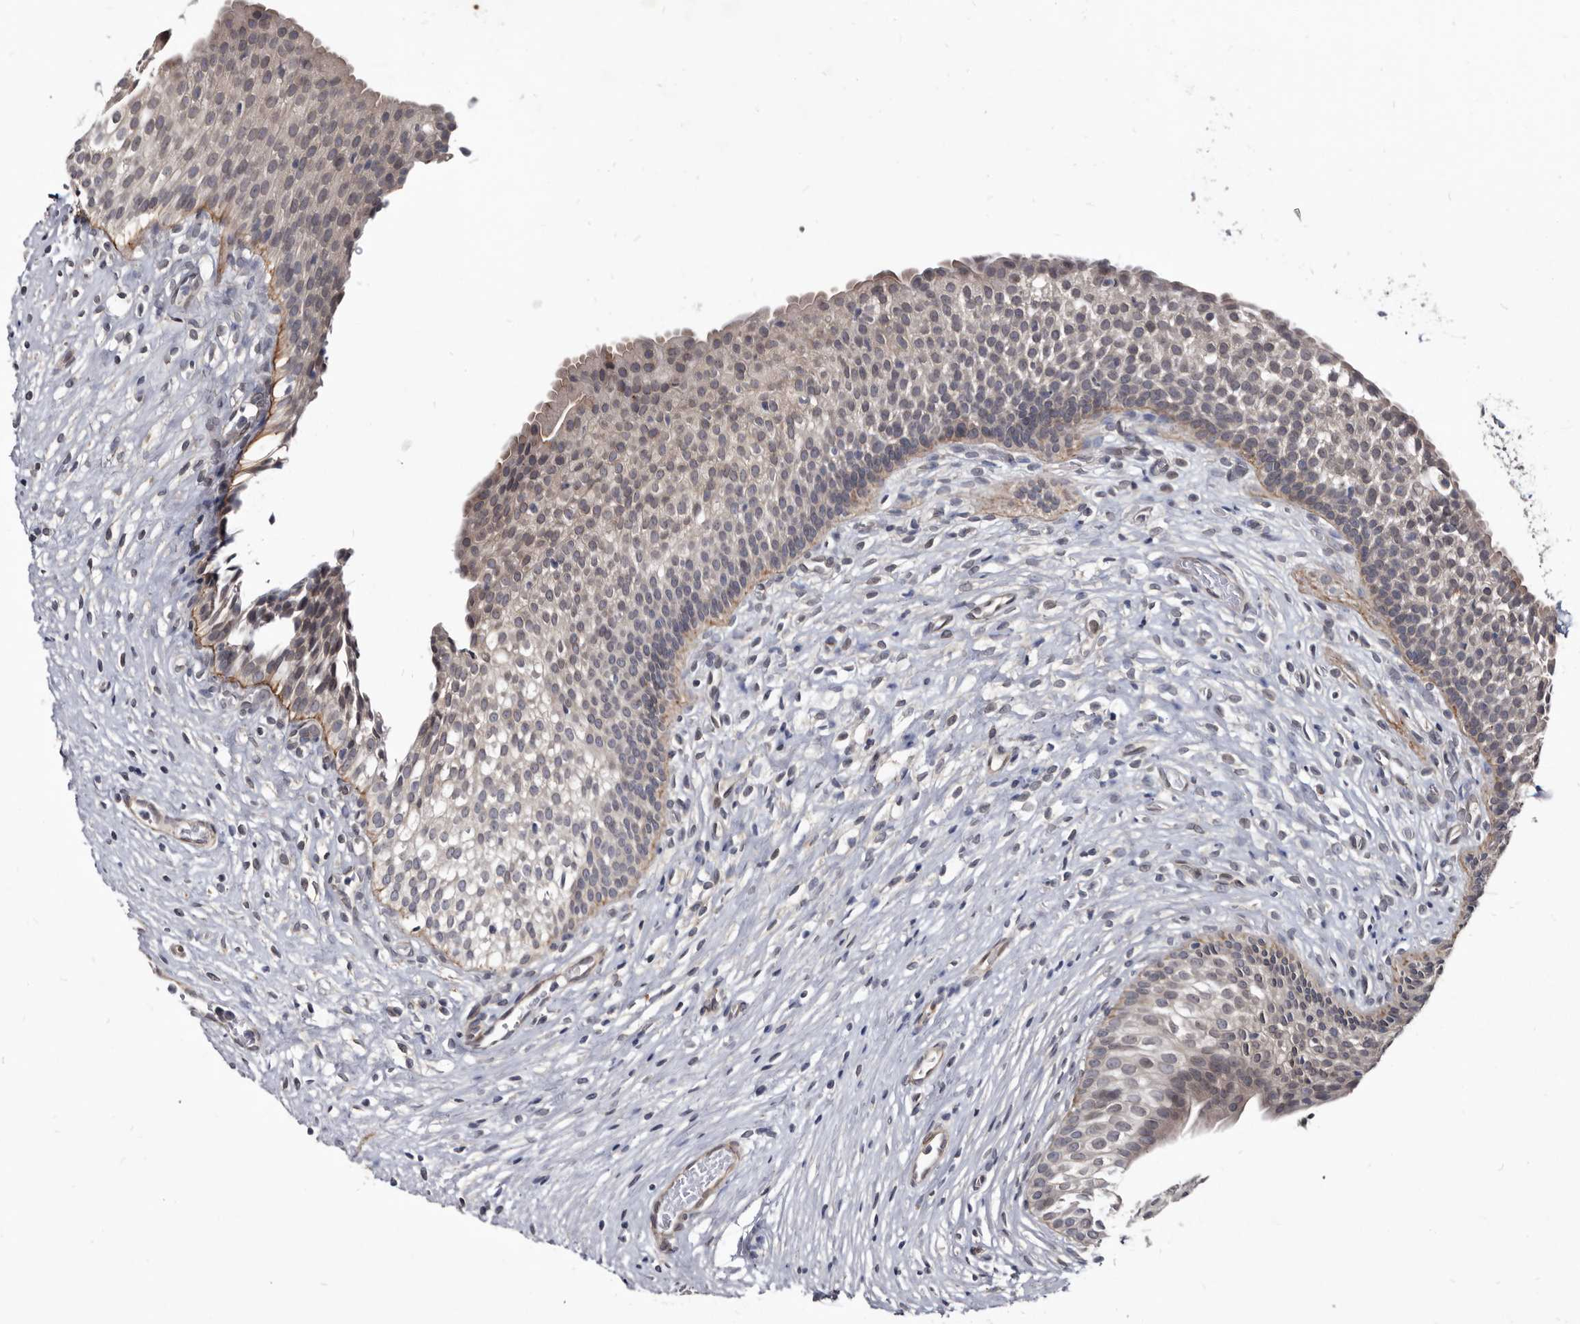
{"staining": {"intensity": "weak", "quantity": "25%-75%", "location": "nuclear"}, "tissue": "urinary bladder", "cell_type": "Urothelial cells", "image_type": "normal", "snomed": [{"axis": "morphology", "description": "Normal tissue, NOS"}, {"axis": "topography", "description": "Urinary bladder"}], "caption": "DAB (3,3'-diaminobenzidine) immunohistochemical staining of normal human urinary bladder demonstrates weak nuclear protein positivity in about 25%-75% of urothelial cells.", "gene": "PROM1", "patient": {"sex": "male", "age": 1}}